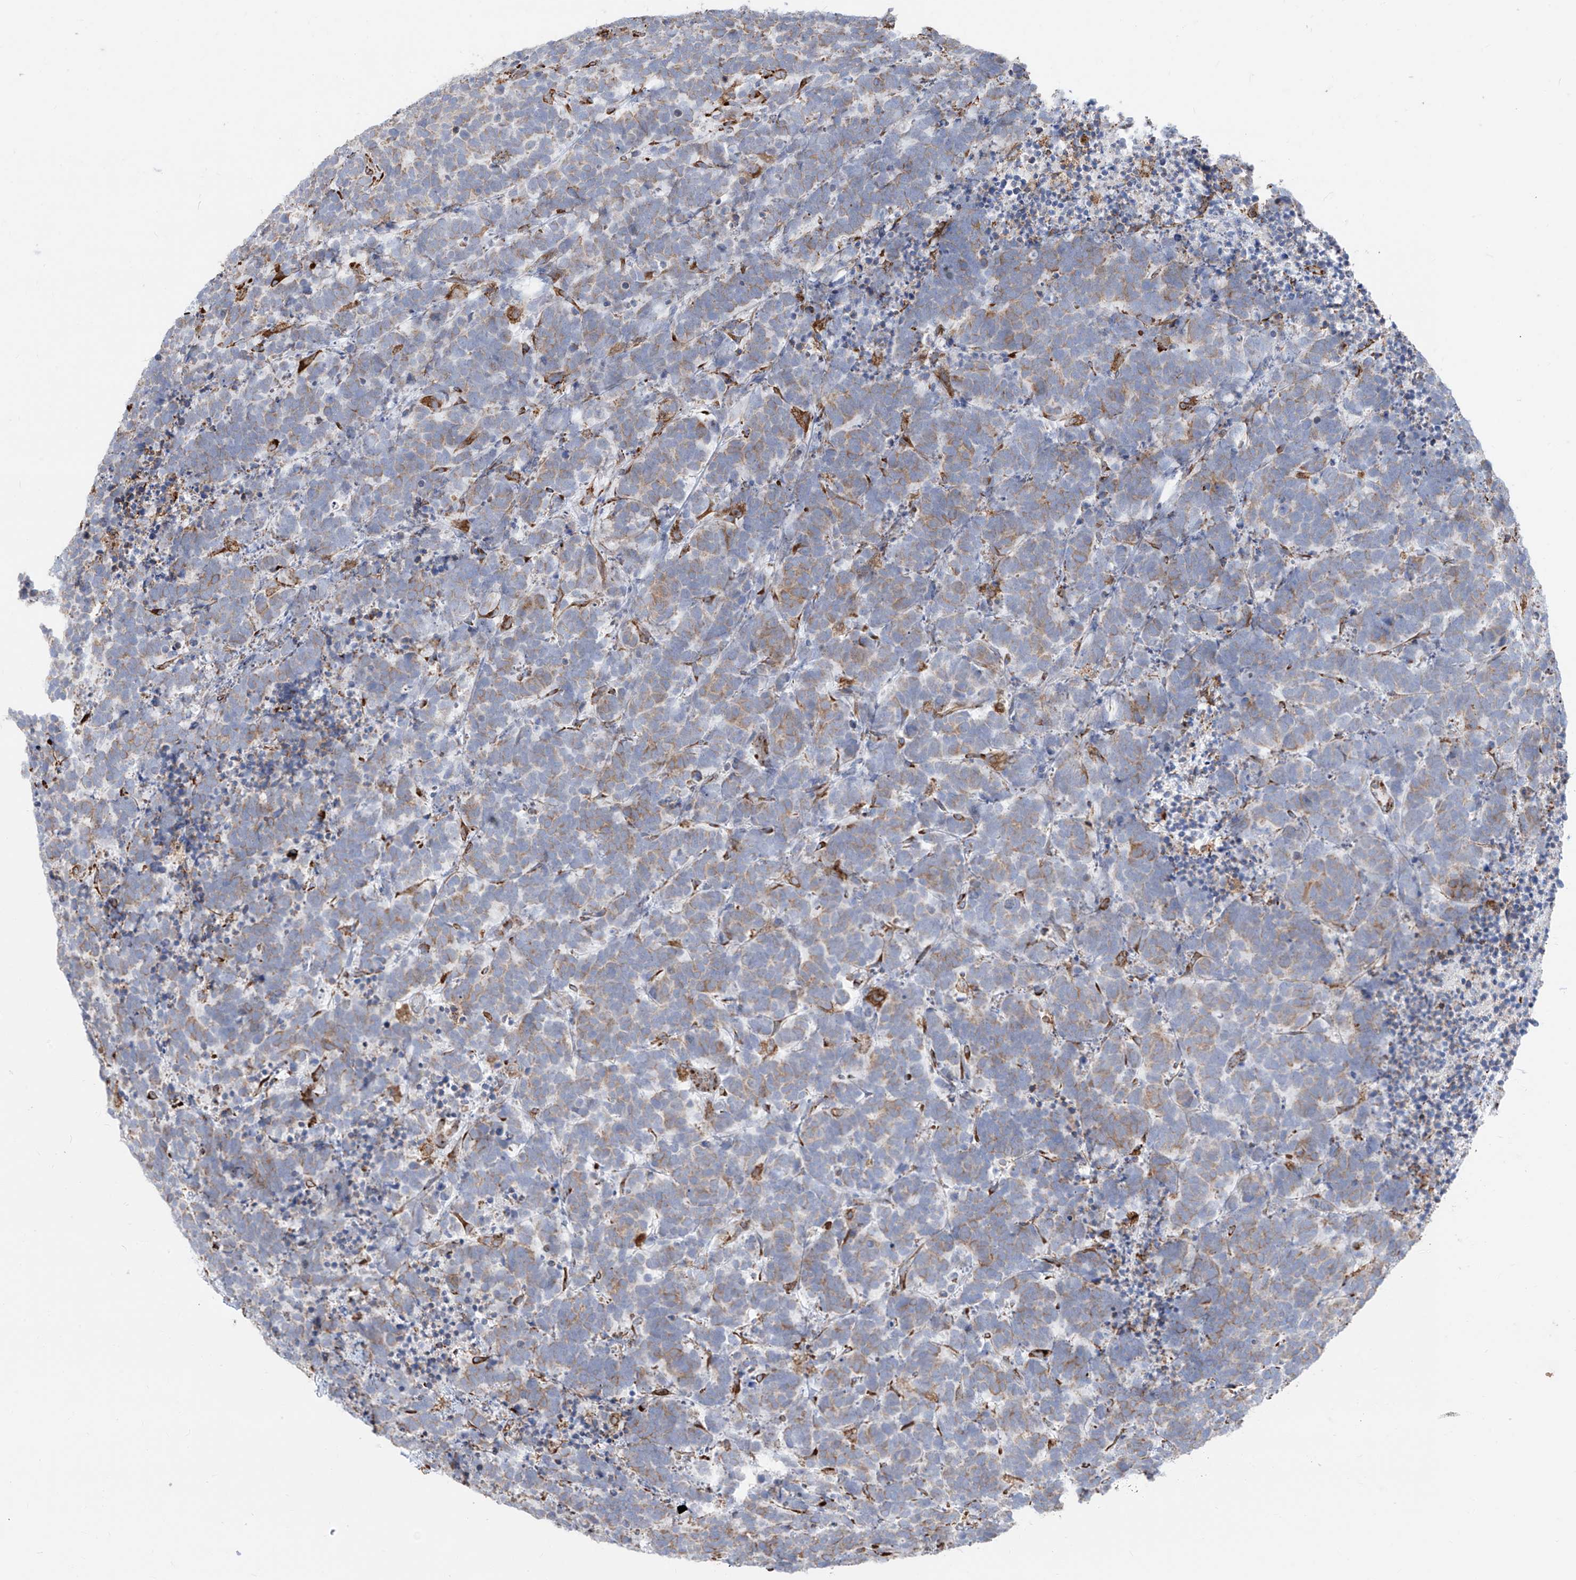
{"staining": {"intensity": "weak", "quantity": "25%-75%", "location": "cytoplasmic/membranous"}, "tissue": "carcinoid", "cell_type": "Tumor cells", "image_type": "cancer", "snomed": [{"axis": "morphology", "description": "Carcinoma, NOS"}, {"axis": "morphology", "description": "Carcinoid, malignant, NOS"}, {"axis": "topography", "description": "Urinary bladder"}], "caption": "Tumor cells reveal weak cytoplasmic/membranous expression in approximately 25%-75% of cells in carcinoid.", "gene": "ZNF354C", "patient": {"sex": "male", "age": 57}}